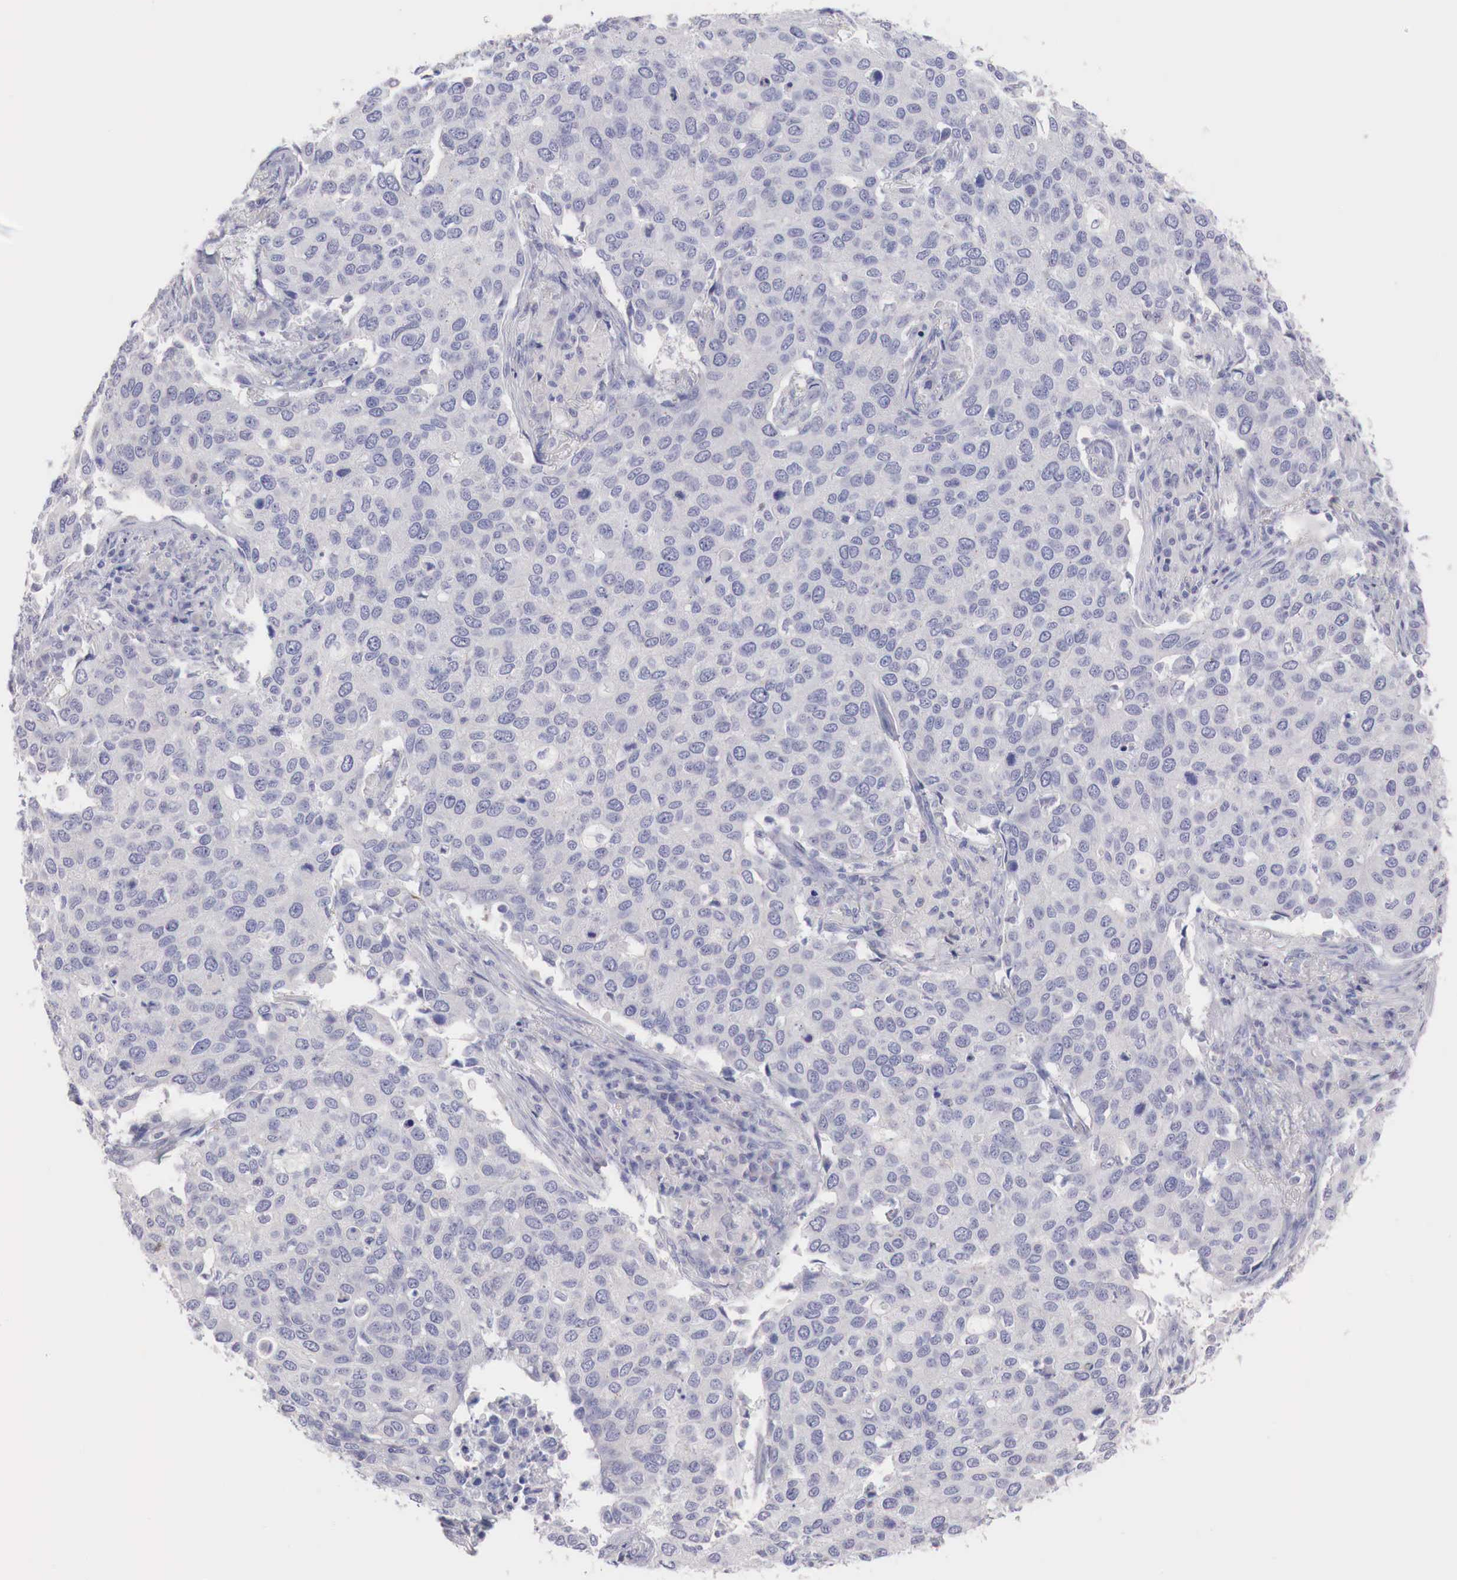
{"staining": {"intensity": "negative", "quantity": "none", "location": "none"}, "tissue": "cervical cancer", "cell_type": "Tumor cells", "image_type": "cancer", "snomed": [{"axis": "morphology", "description": "Squamous cell carcinoma, NOS"}, {"axis": "topography", "description": "Cervix"}], "caption": "Immunohistochemistry (IHC) histopathology image of human cervical cancer stained for a protein (brown), which exhibits no expression in tumor cells.", "gene": "TRIM13", "patient": {"sex": "female", "age": 54}}